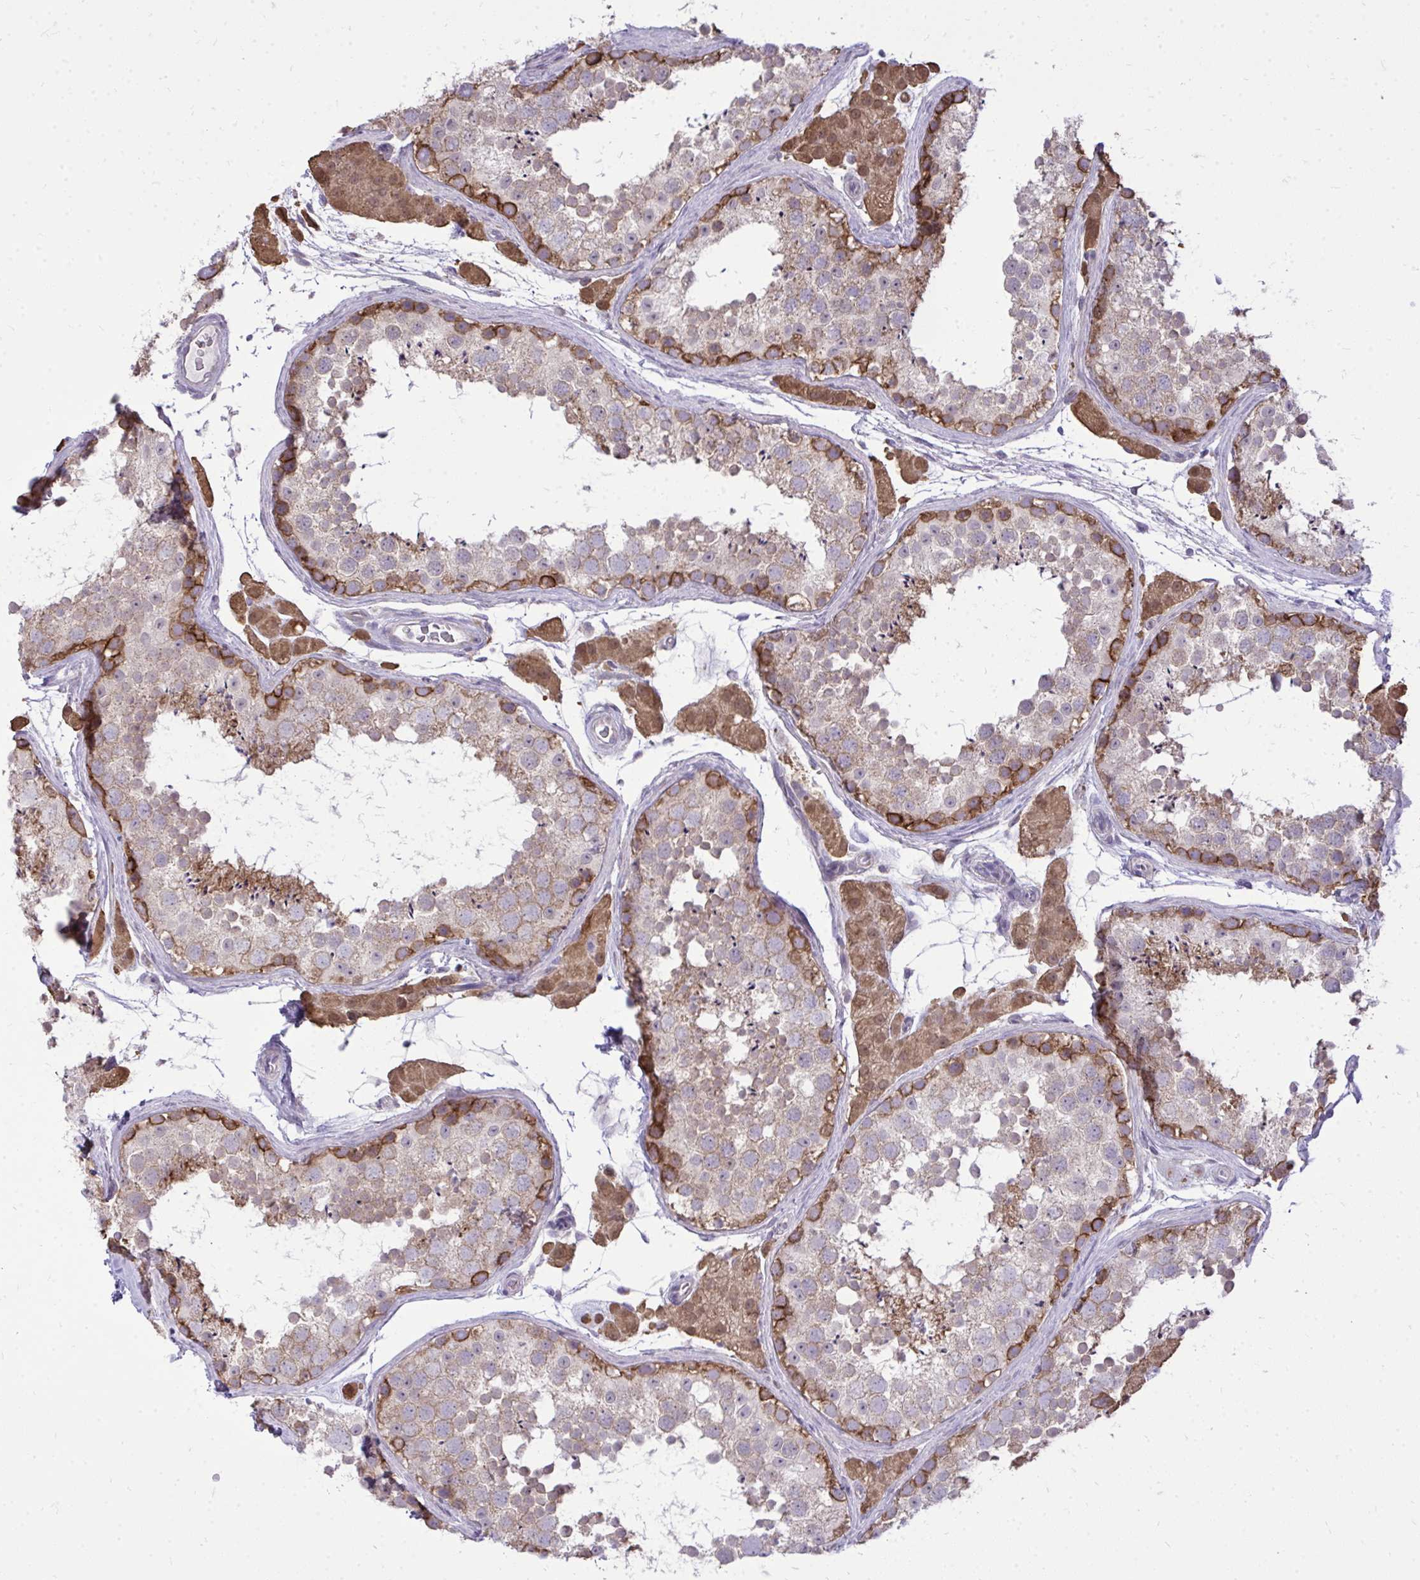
{"staining": {"intensity": "moderate", "quantity": "25%-75%", "location": "cytoplasmic/membranous"}, "tissue": "testis", "cell_type": "Cells in seminiferous ducts", "image_type": "normal", "snomed": [{"axis": "morphology", "description": "Normal tissue, NOS"}, {"axis": "topography", "description": "Testis"}], "caption": "Immunohistochemistry (IHC) image of benign testis stained for a protein (brown), which exhibits medium levels of moderate cytoplasmic/membranous expression in approximately 25%-75% of cells in seminiferous ducts.", "gene": "SPTBN2", "patient": {"sex": "male", "age": 41}}